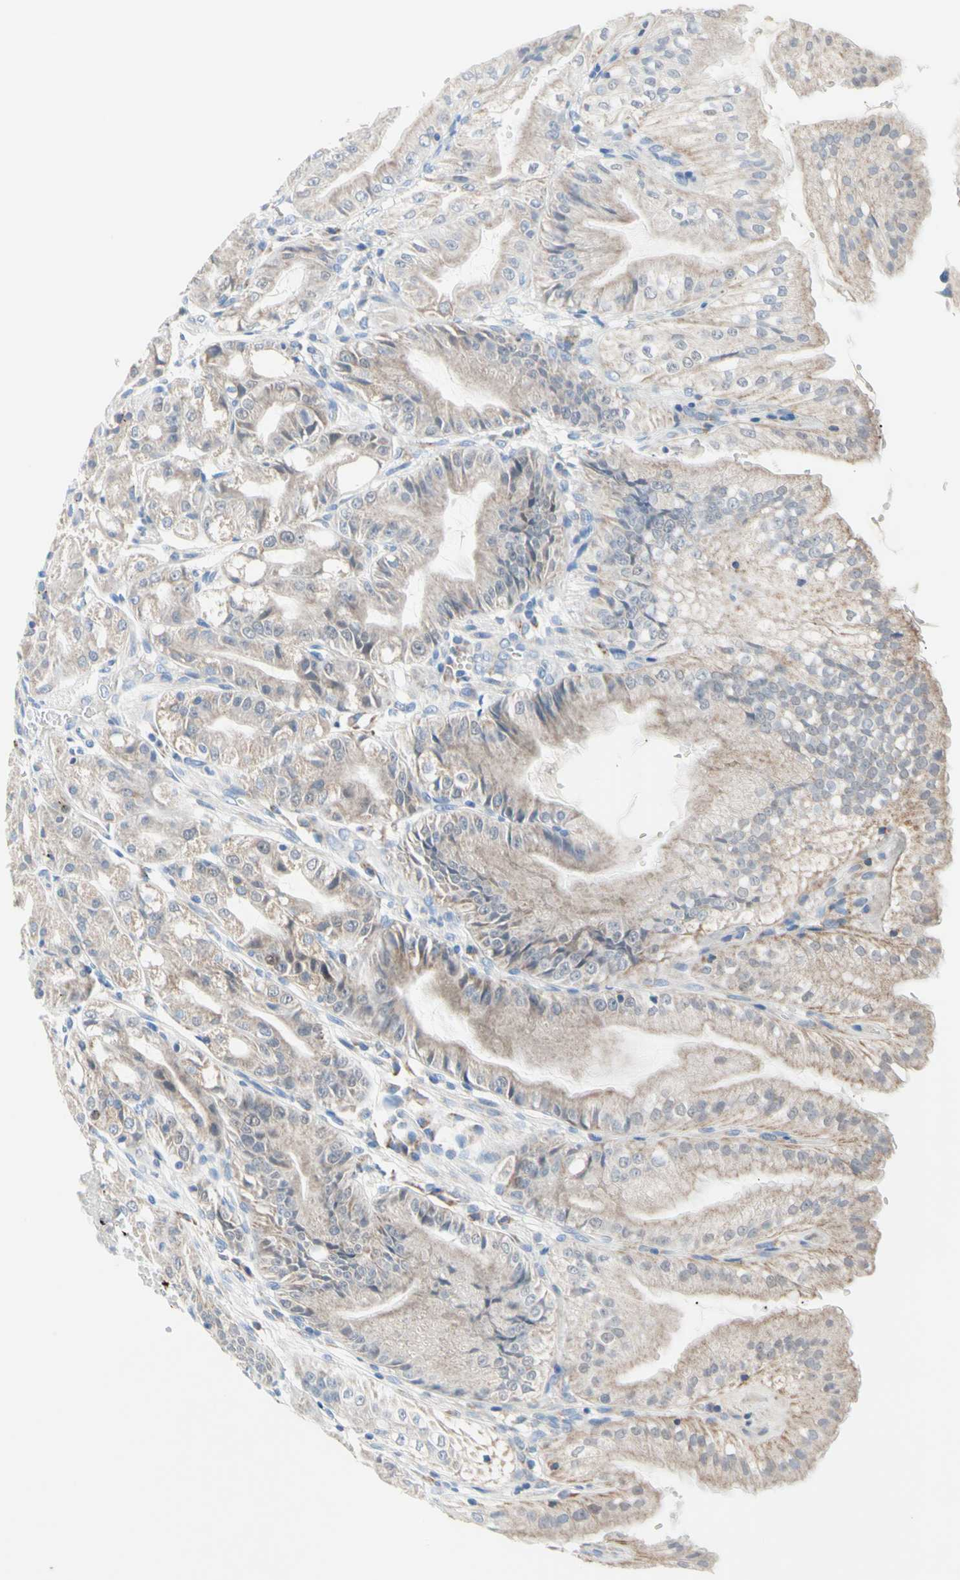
{"staining": {"intensity": "moderate", "quantity": "25%-75%", "location": "cytoplasmic/membranous"}, "tissue": "stomach", "cell_type": "Glandular cells", "image_type": "normal", "snomed": [{"axis": "morphology", "description": "Normal tissue, NOS"}, {"axis": "topography", "description": "Stomach, lower"}], "caption": "Protein expression analysis of unremarkable stomach shows moderate cytoplasmic/membranous staining in about 25%-75% of glandular cells. The staining is performed using DAB brown chromogen to label protein expression. The nuclei are counter-stained blue using hematoxylin.", "gene": "MFF", "patient": {"sex": "male", "age": 71}}